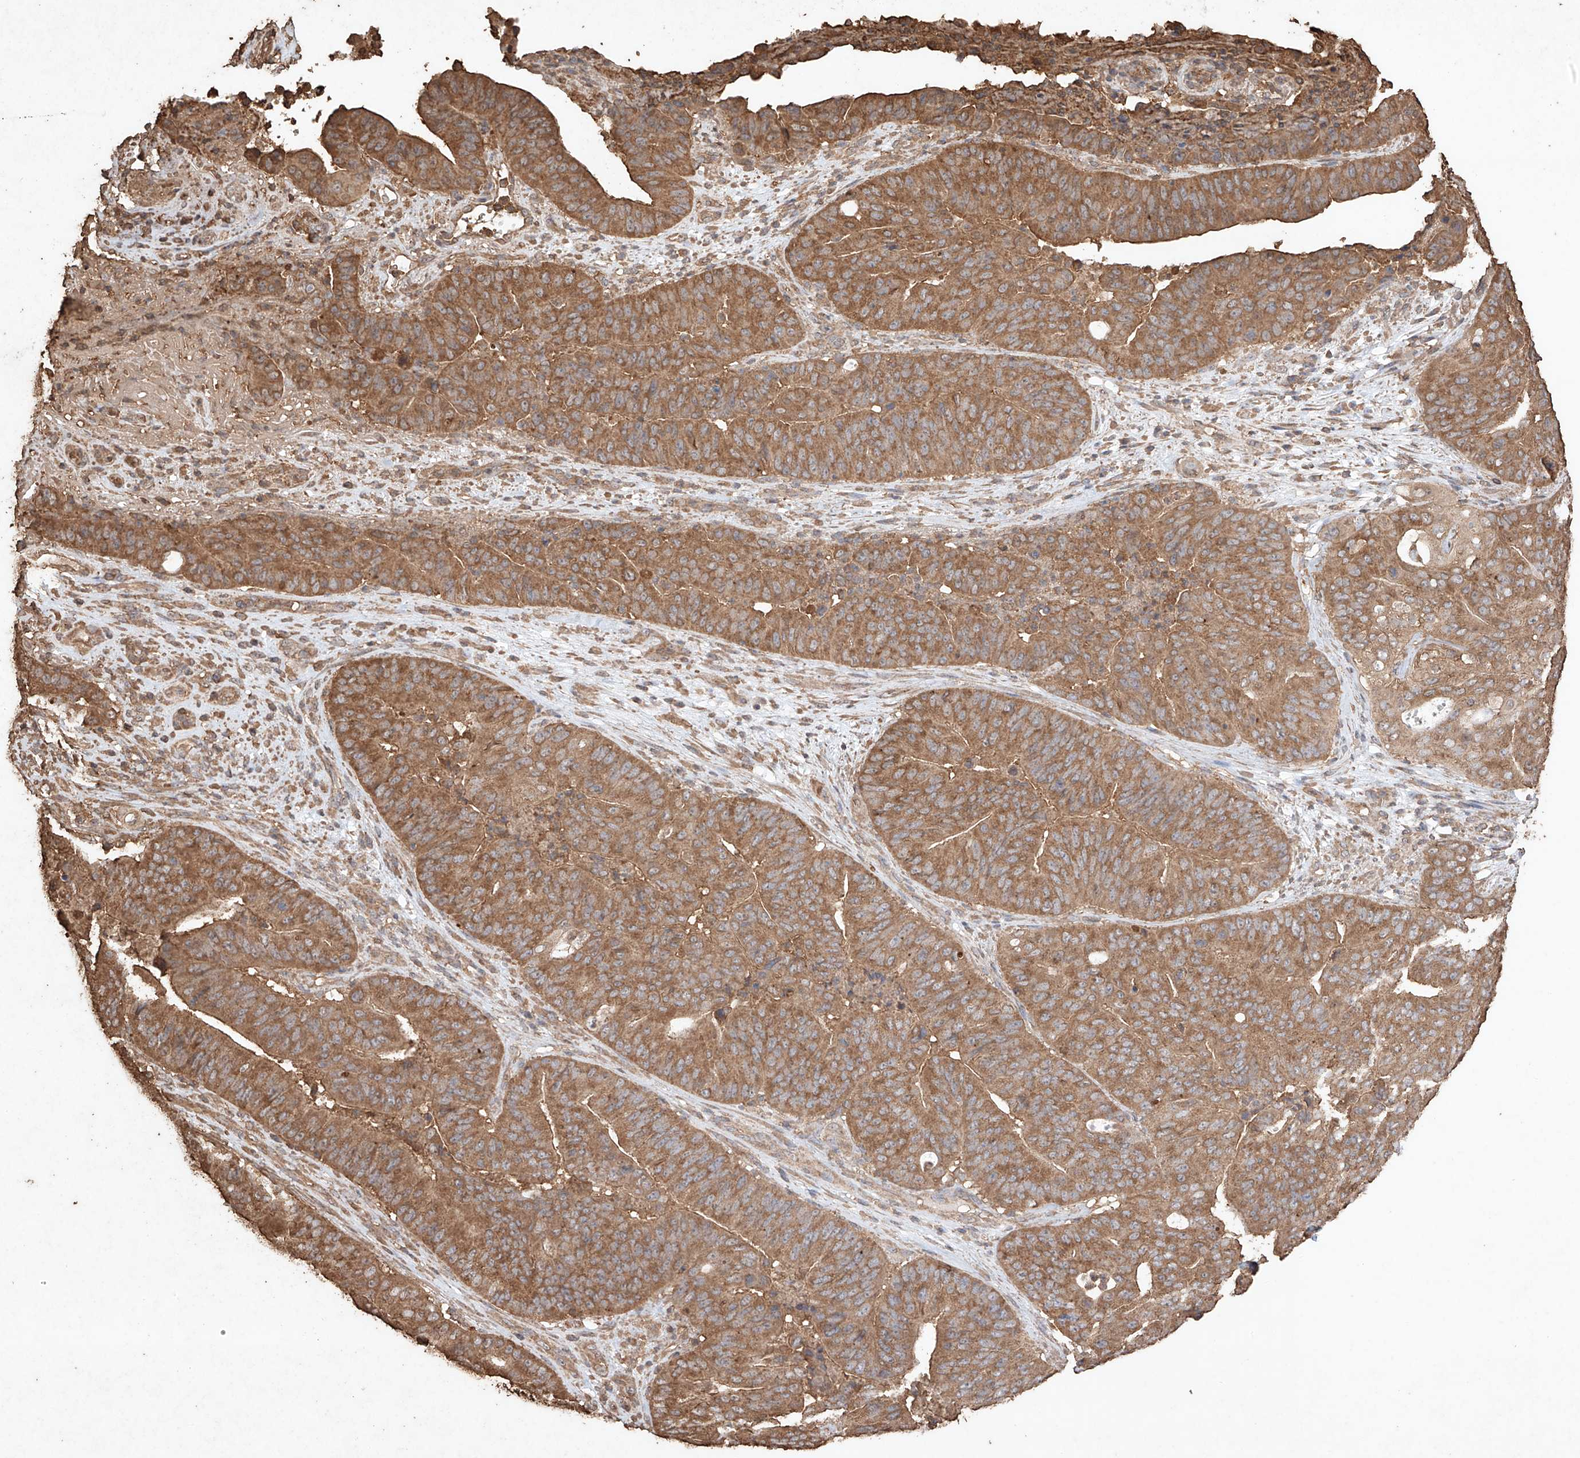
{"staining": {"intensity": "moderate", "quantity": ">75%", "location": "cytoplasmic/membranous"}, "tissue": "pancreatic cancer", "cell_type": "Tumor cells", "image_type": "cancer", "snomed": [{"axis": "morphology", "description": "Adenocarcinoma, NOS"}, {"axis": "topography", "description": "Pancreas"}], "caption": "Pancreatic cancer stained with immunohistochemistry (IHC) displays moderate cytoplasmic/membranous expression in about >75% of tumor cells. Nuclei are stained in blue.", "gene": "M6PR", "patient": {"sex": "female", "age": 77}}